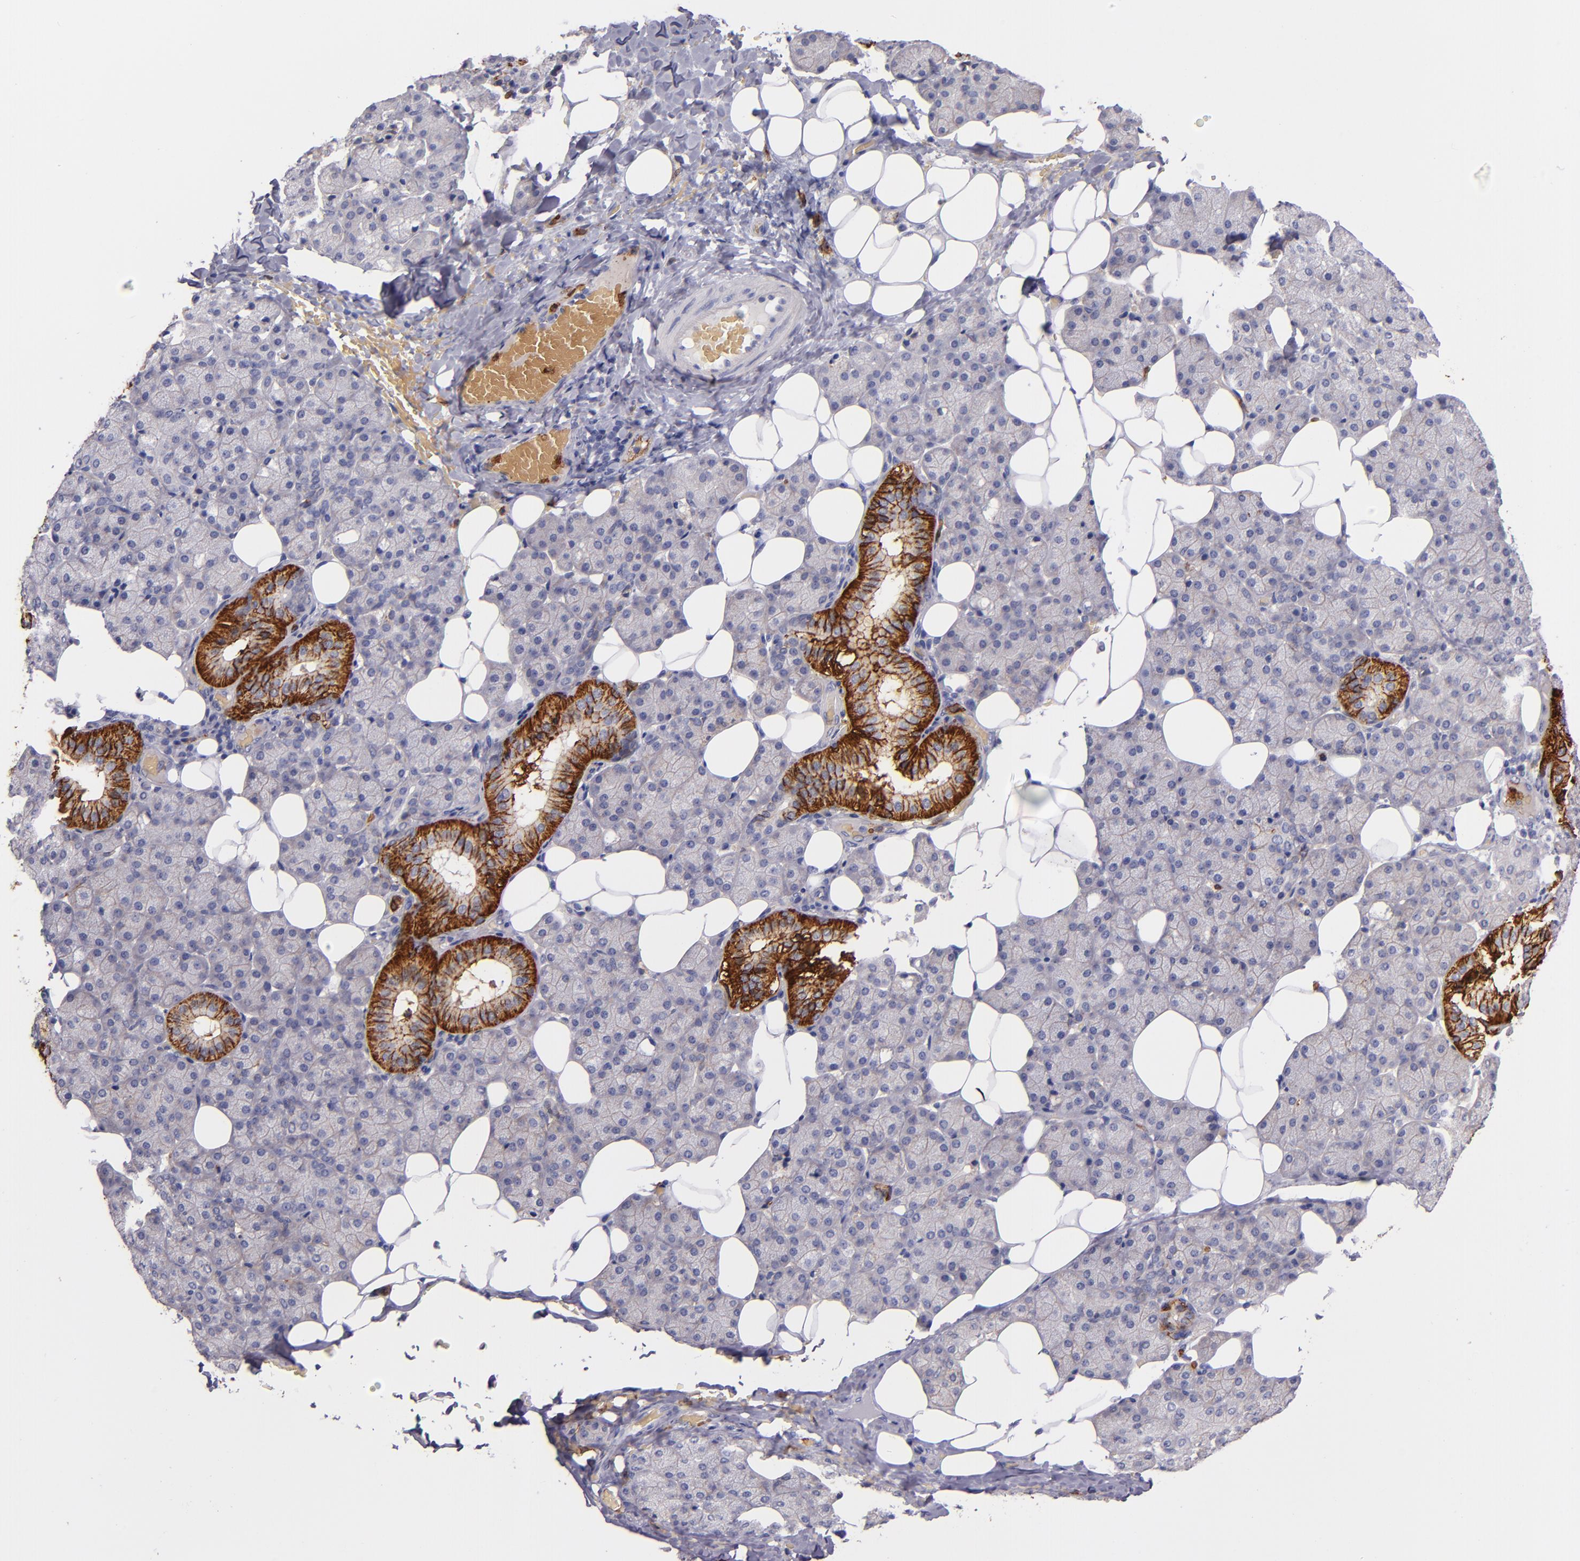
{"staining": {"intensity": "moderate", "quantity": "<25%", "location": "cytoplasmic/membranous"}, "tissue": "salivary gland", "cell_type": "Glandular cells", "image_type": "normal", "snomed": [{"axis": "morphology", "description": "Normal tissue, NOS"}, {"axis": "topography", "description": "Lymph node"}, {"axis": "topography", "description": "Salivary gland"}], "caption": "Immunohistochemical staining of unremarkable human salivary gland reveals low levels of moderate cytoplasmic/membranous positivity in about <25% of glandular cells. (IHC, brightfield microscopy, high magnification).", "gene": "C5AR1", "patient": {"sex": "male", "age": 8}}